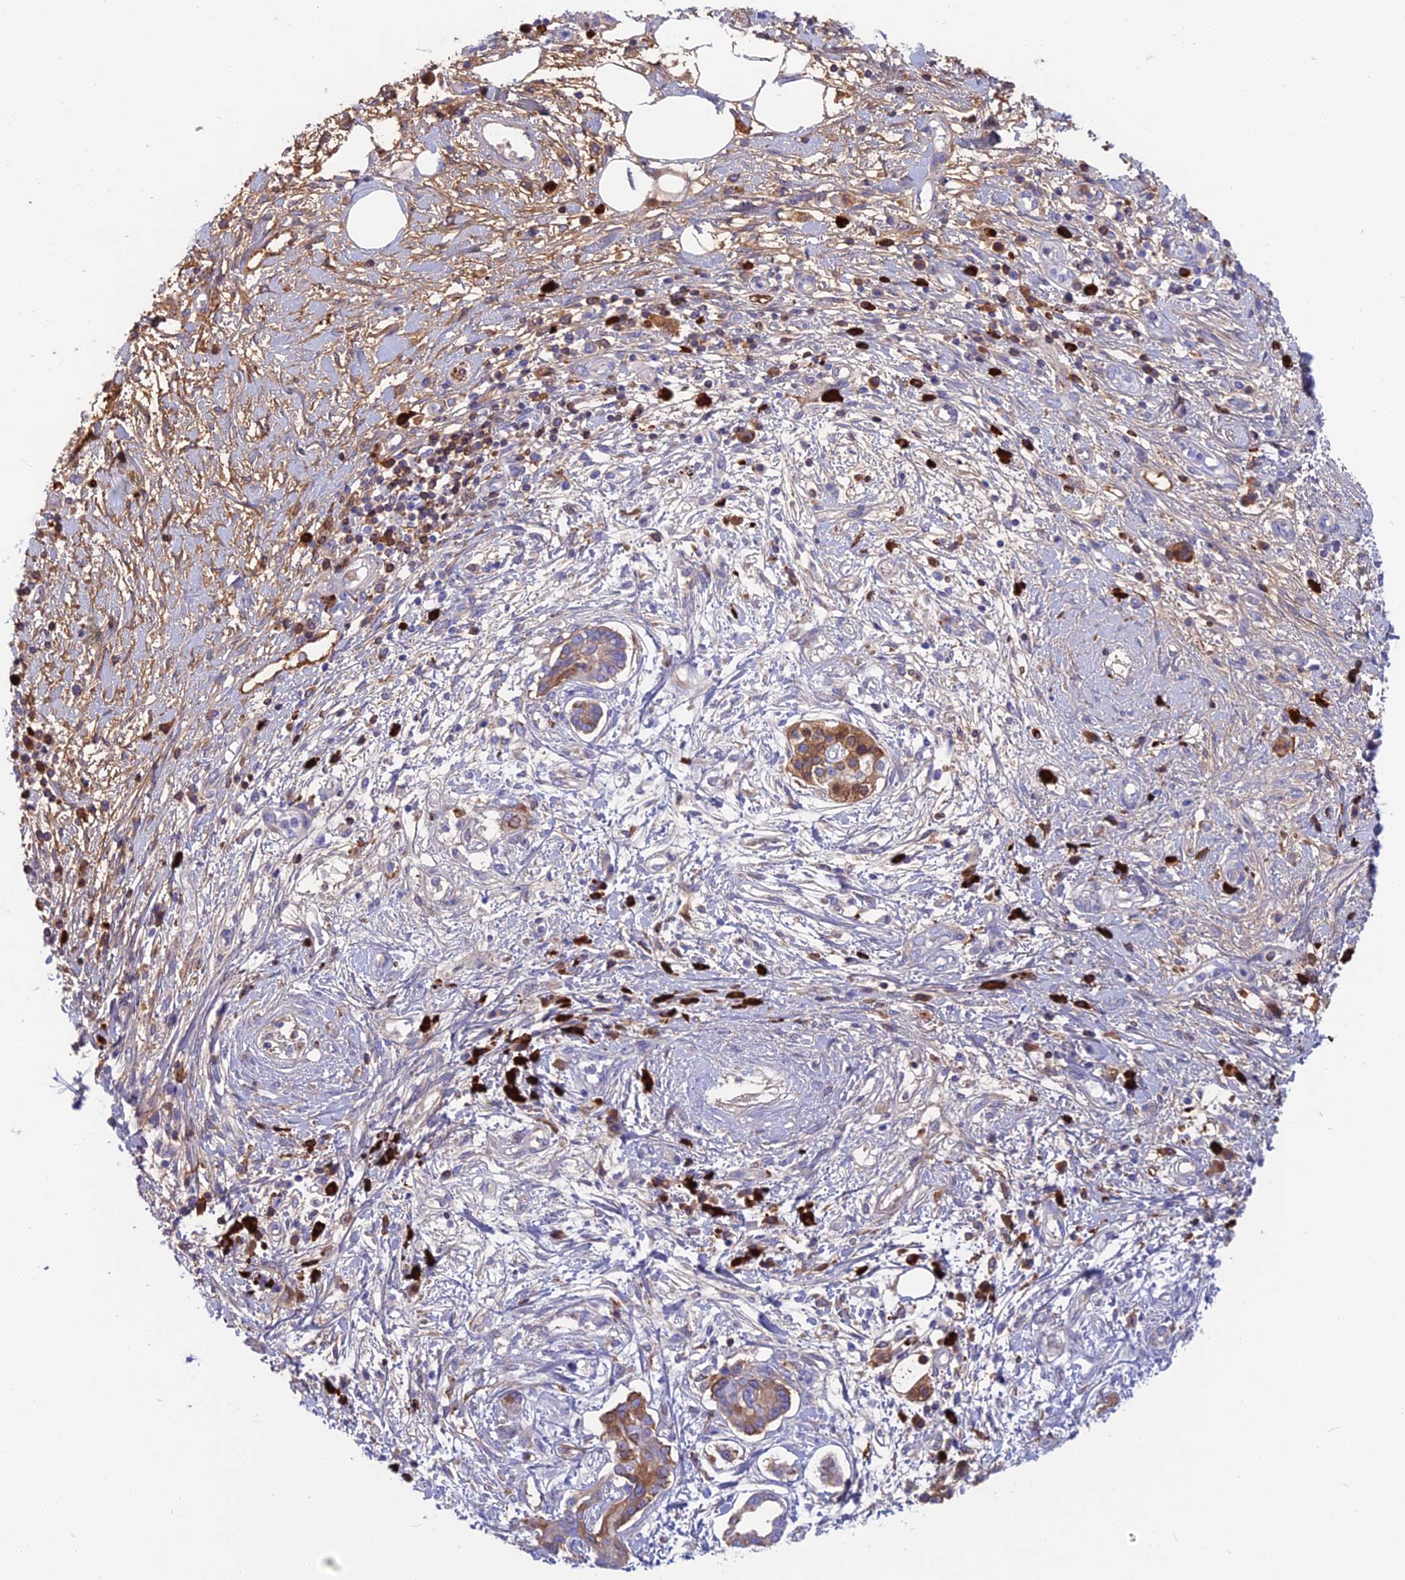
{"staining": {"intensity": "moderate", "quantity": "<25%", "location": "cytoplasmic/membranous"}, "tissue": "pancreatic cancer", "cell_type": "Tumor cells", "image_type": "cancer", "snomed": [{"axis": "morphology", "description": "Adenocarcinoma, NOS"}, {"axis": "topography", "description": "Pancreas"}], "caption": "Immunohistochemistry (DAB (3,3'-diaminobenzidine)) staining of human adenocarcinoma (pancreatic) shows moderate cytoplasmic/membranous protein expression in about <25% of tumor cells. The protein of interest is stained brown, and the nuclei are stained in blue (DAB (3,3'-diaminobenzidine) IHC with brightfield microscopy, high magnification).", "gene": "SNAP91", "patient": {"sex": "female", "age": 56}}